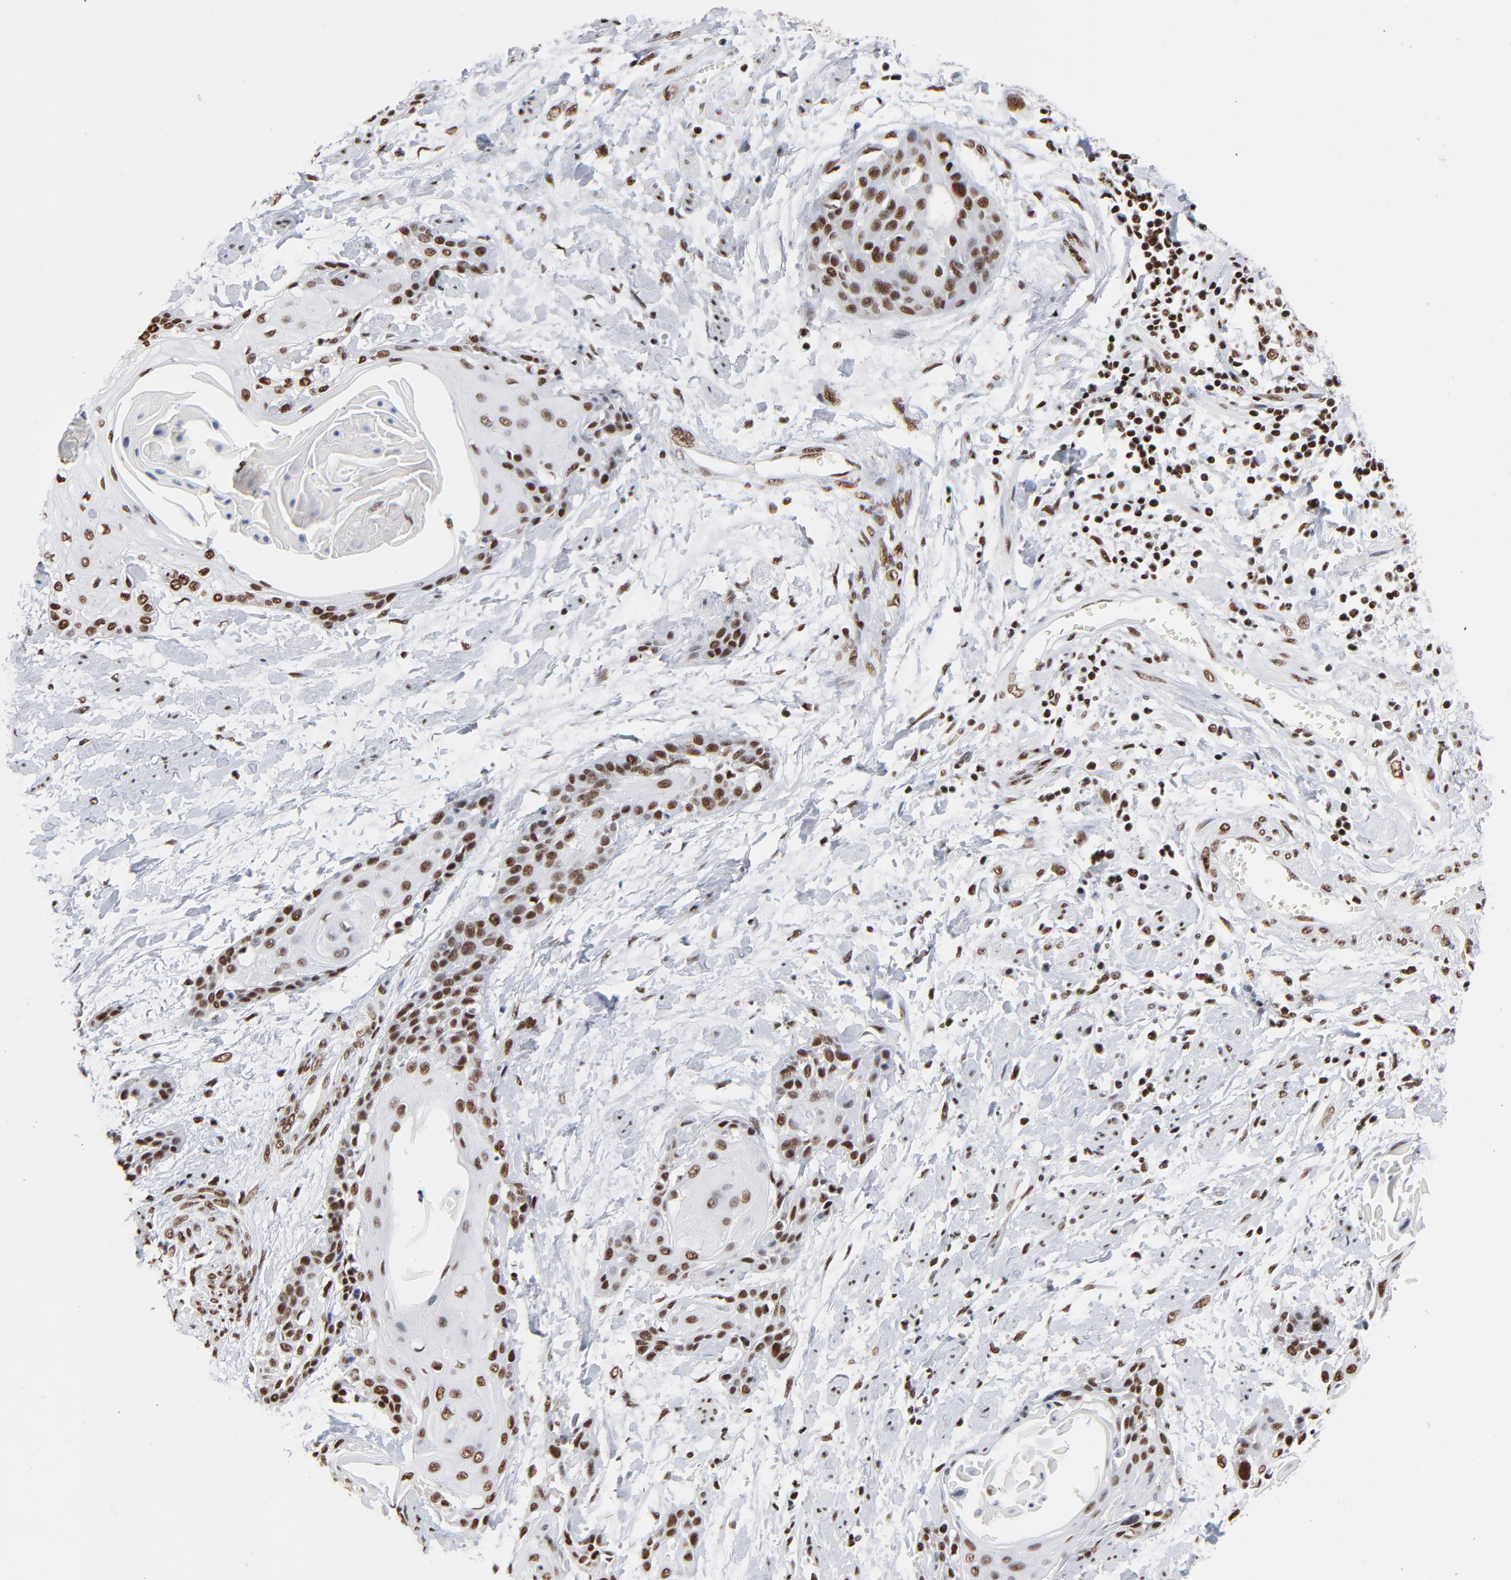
{"staining": {"intensity": "strong", "quantity": ">75%", "location": "nuclear"}, "tissue": "cervical cancer", "cell_type": "Tumor cells", "image_type": "cancer", "snomed": [{"axis": "morphology", "description": "Squamous cell carcinoma, NOS"}, {"axis": "topography", "description": "Cervix"}], "caption": "Immunohistochemical staining of human cervical squamous cell carcinoma reveals high levels of strong nuclear protein staining in about >75% of tumor cells. (brown staining indicates protein expression, while blue staining denotes nuclei).", "gene": "CREB1", "patient": {"sex": "female", "age": 57}}